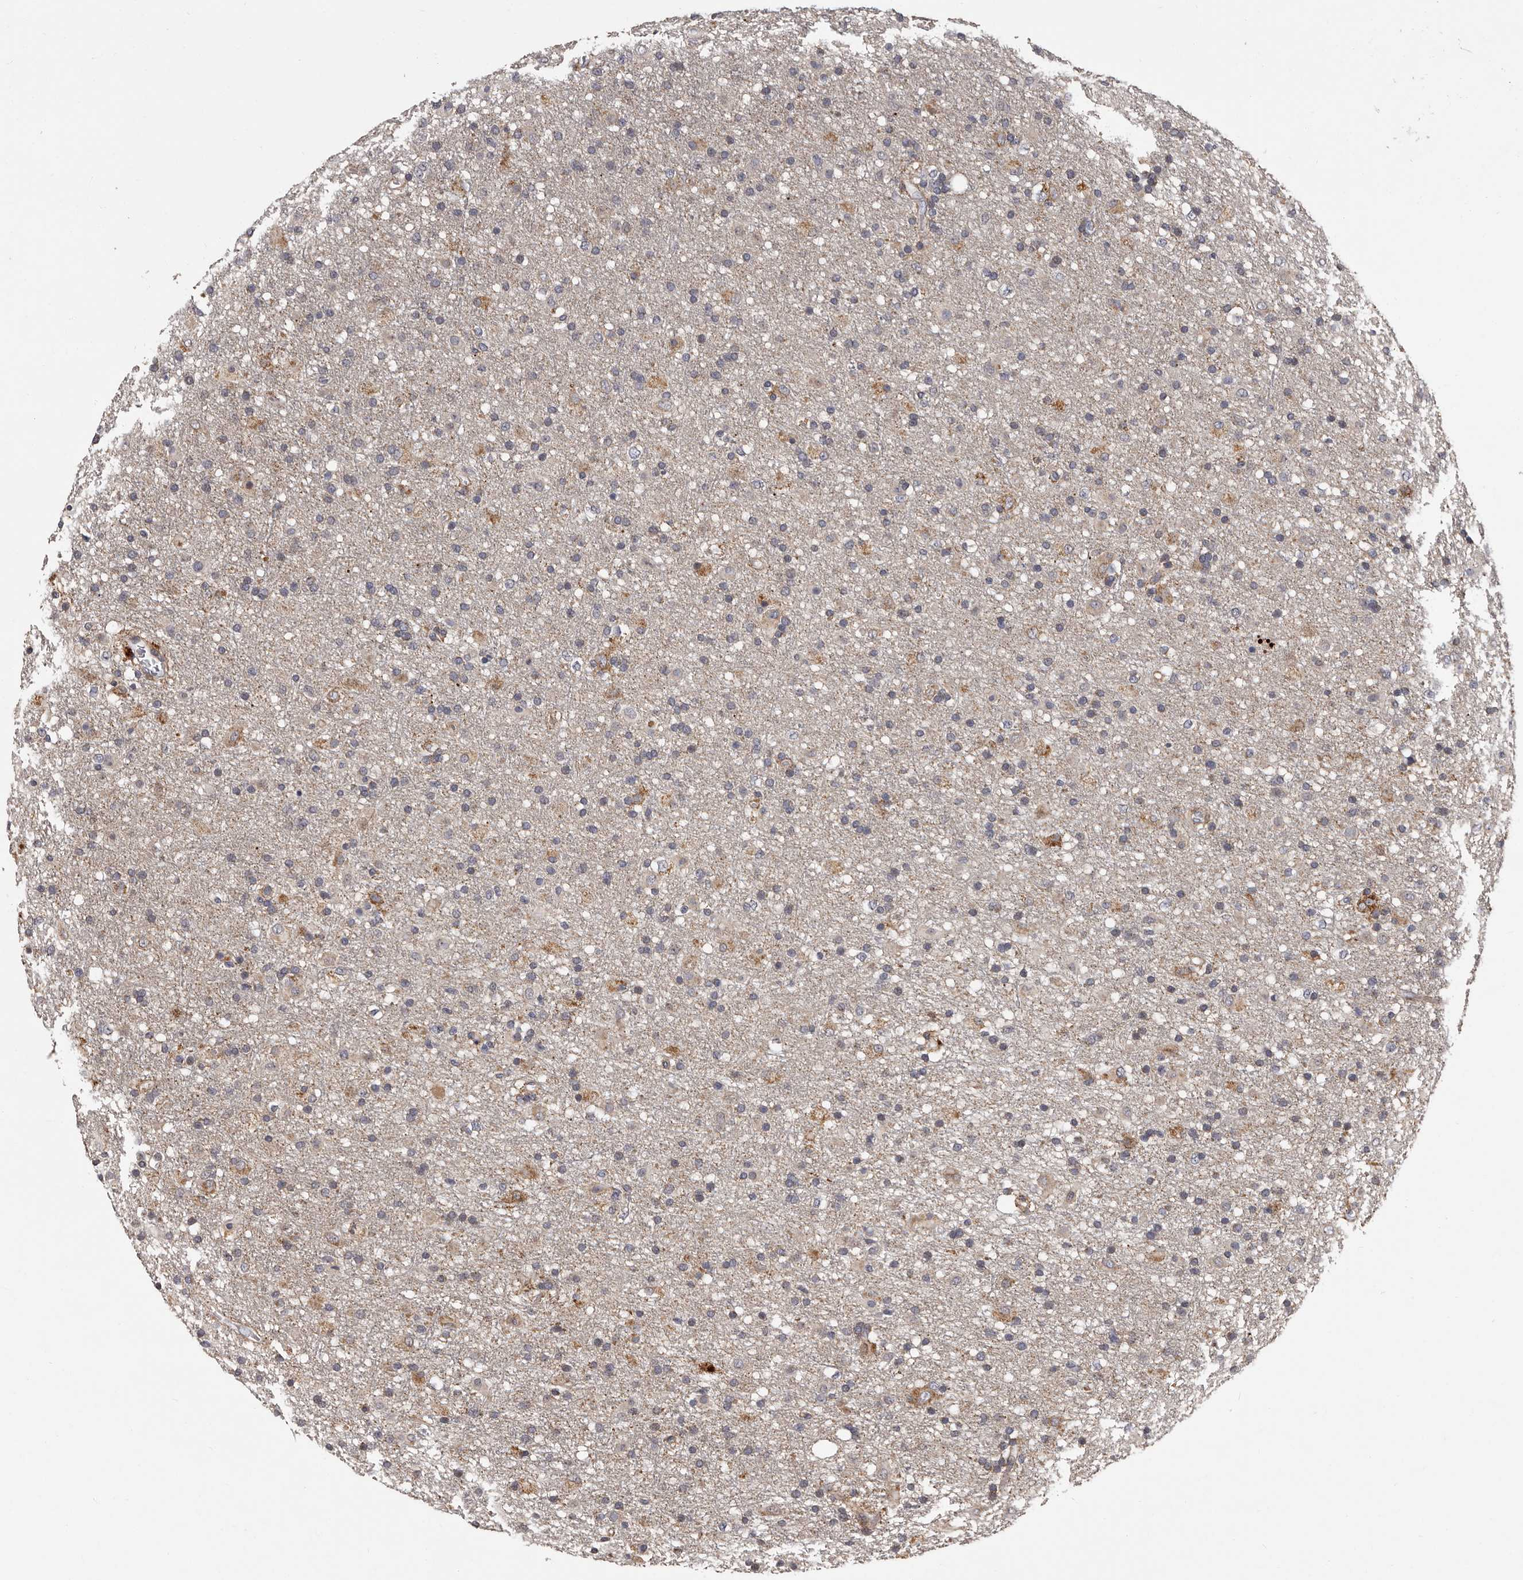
{"staining": {"intensity": "weak", "quantity": "<25%", "location": "cytoplasmic/membranous"}, "tissue": "glioma", "cell_type": "Tumor cells", "image_type": "cancer", "snomed": [{"axis": "morphology", "description": "Glioma, malignant, Low grade"}, {"axis": "topography", "description": "Brain"}], "caption": "Tumor cells show no significant expression in malignant low-grade glioma.", "gene": "DNPH1", "patient": {"sex": "male", "age": 65}}